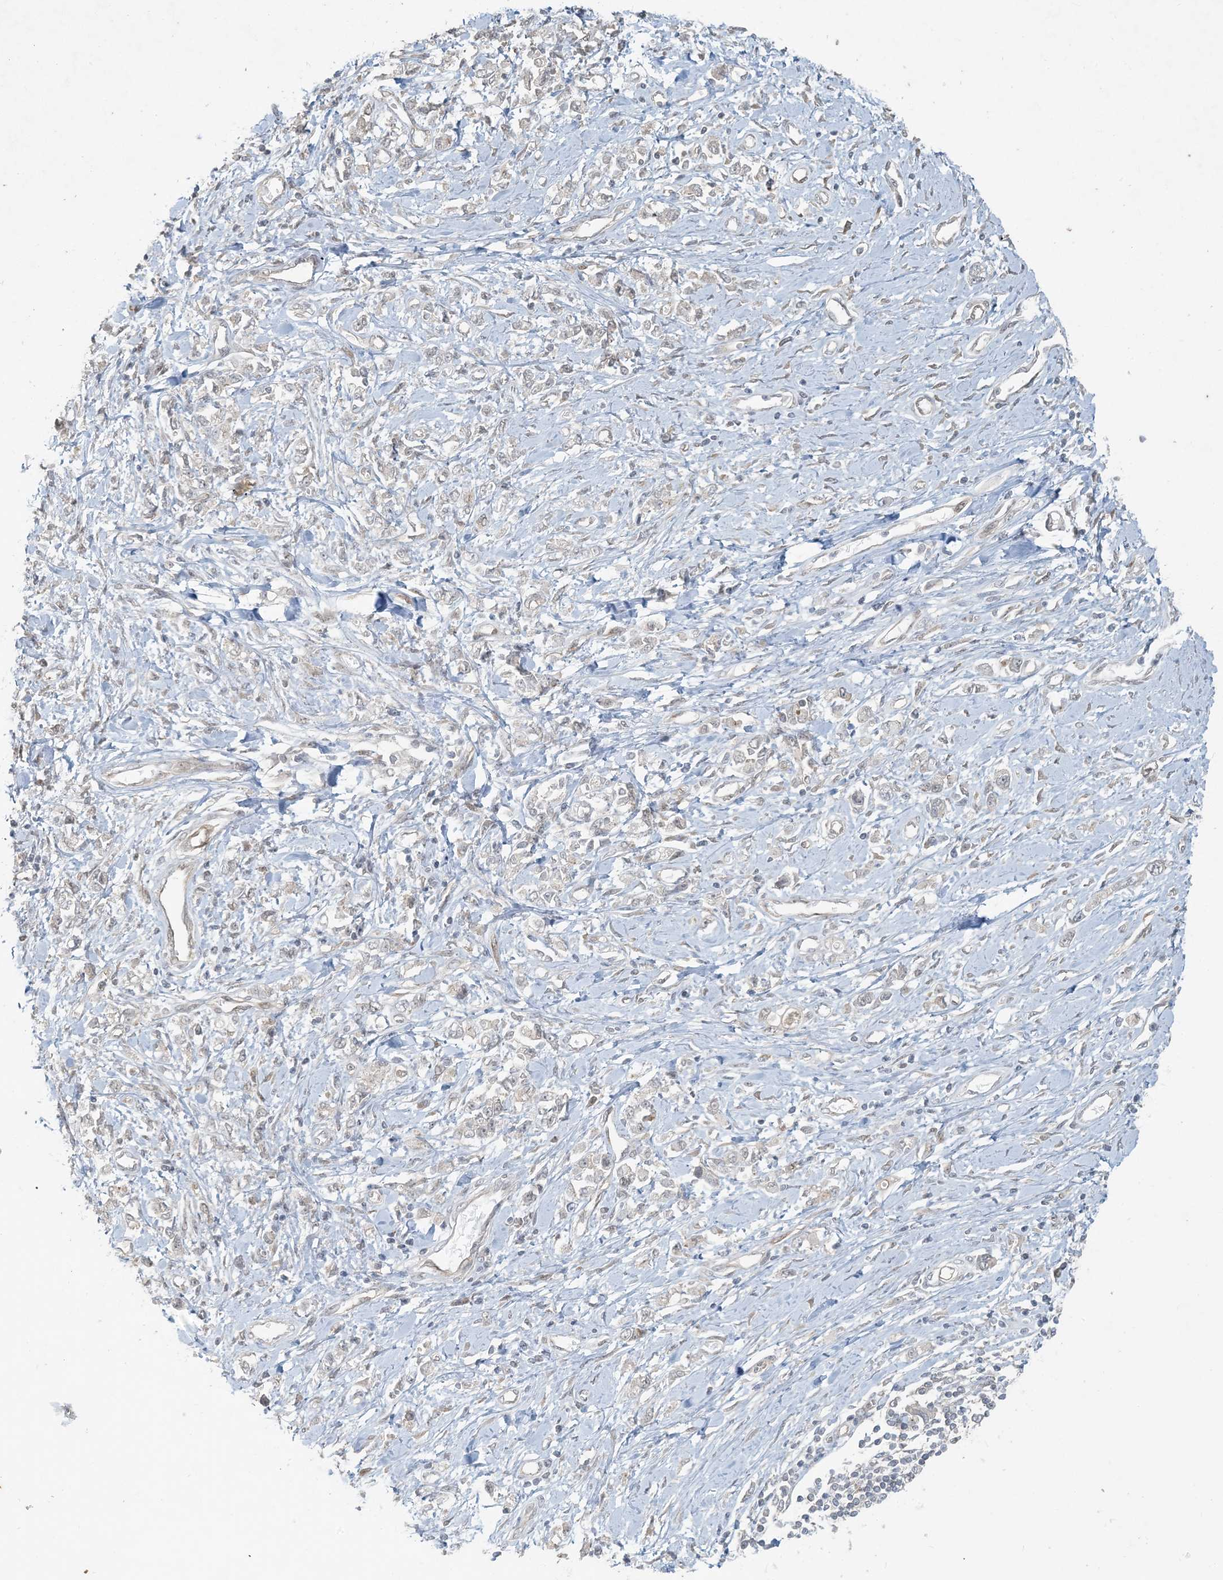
{"staining": {"intensity": "weak", "quantity": "<25%", "location": "nuclear"}, "tissue": "stomach cancer", "cell_type": "Tumor cells", "image_type": "cancer", "snomed": [{"axis": "morphology", "description": "Adenocarcinoma, NOS"}, {"axis": "topography", "description": "Stomach"}], "caption": "Protein analysis of stomach cancer (adenocarcinoma) displays no significant positivity in tumor cells.", "gene": "BCORL1", "patient": {"sex": "female", "age": 76}}